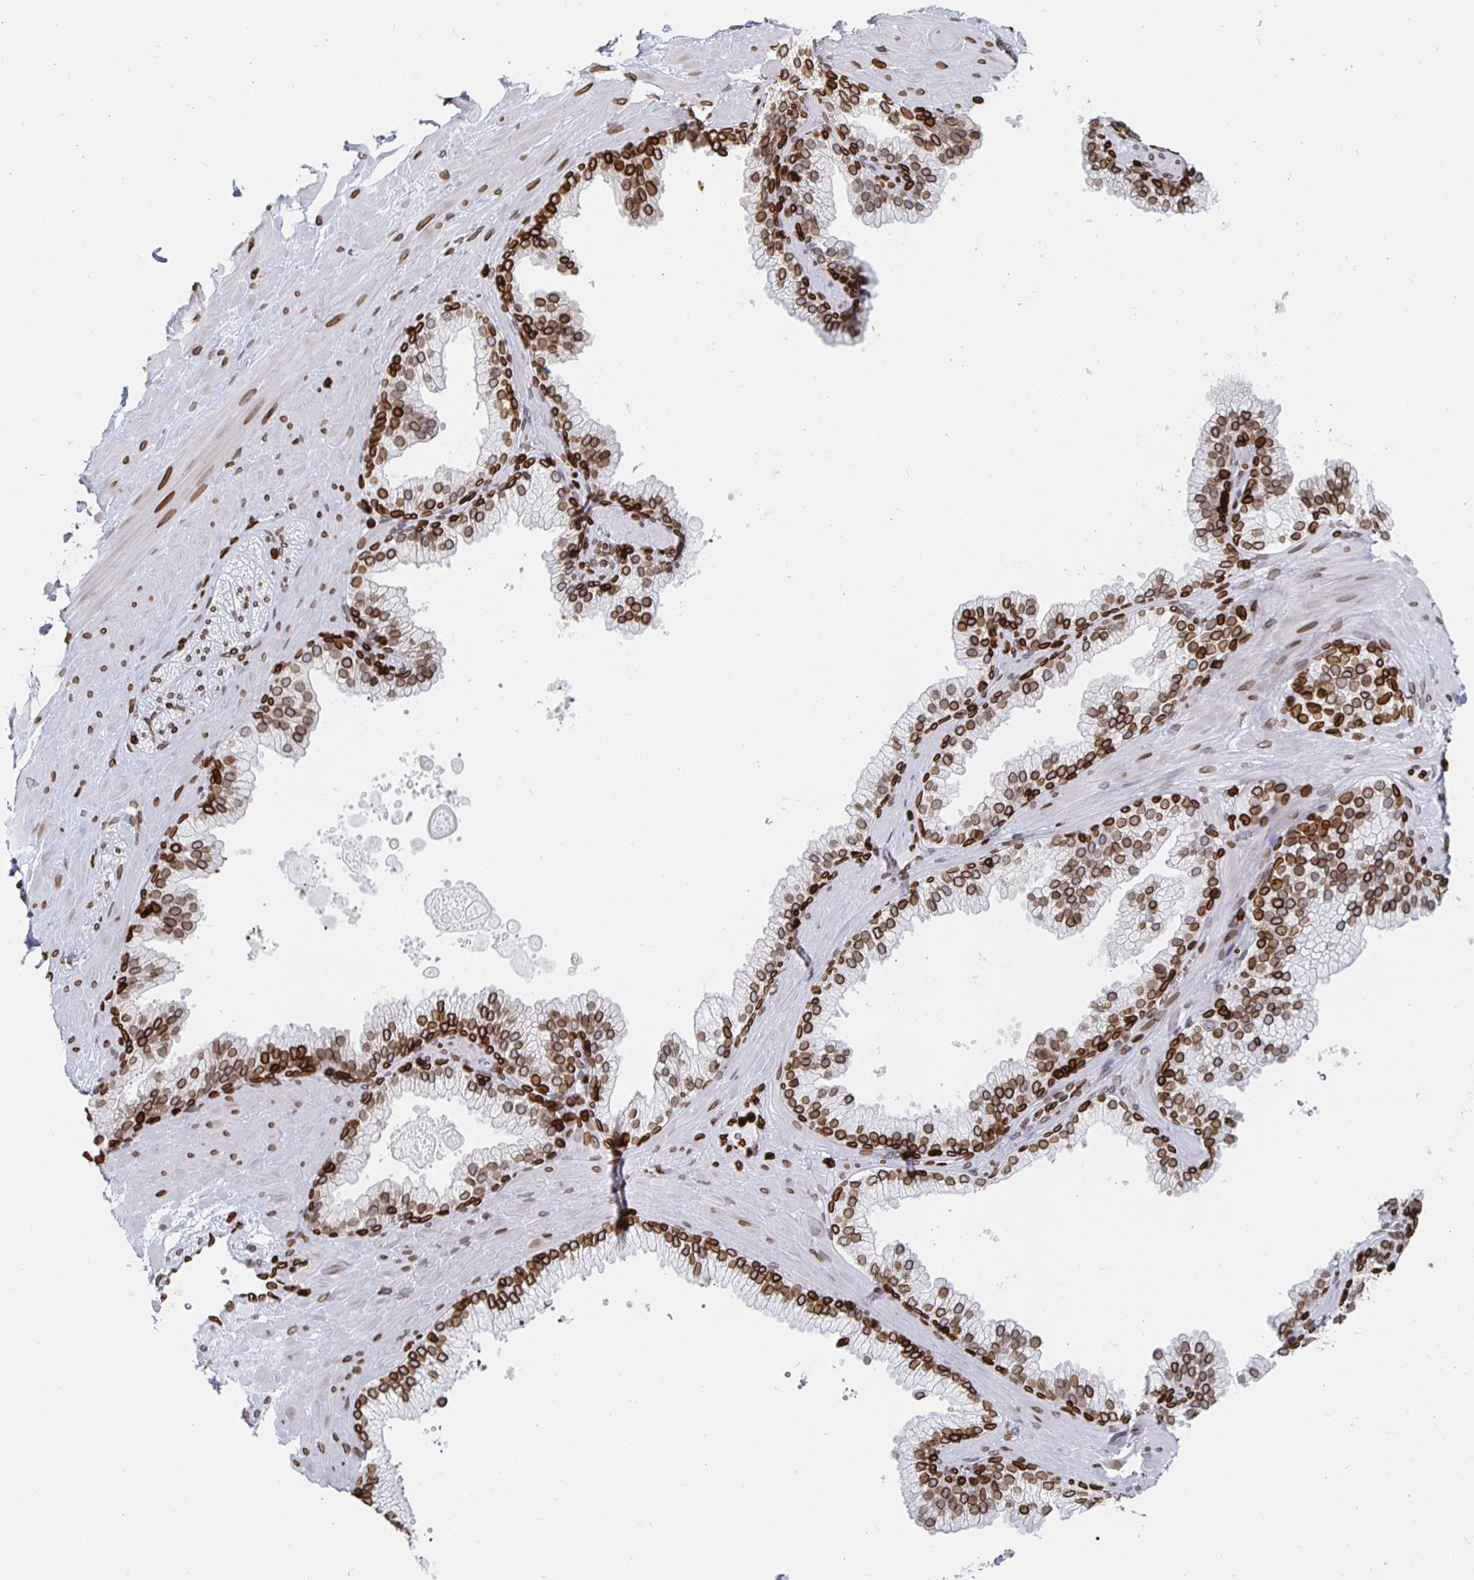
{"staining": {"intensity": "strong", "quantity": ">75%", "location": "cytoplasmic/membranous,nuclear"}, "tissue": "soft tissue", "cell_type": "Fibroblasts", "image_type": "normal", "snomed": [{"axis": "morphology", "description": "Normal tissue, NOS"}, {"axis": "topography", "description": "Prostate"}, {"axis": "topography", "description": "Peripheral nerve tissue"}], "caption": "Immunohistochemistry (IHC) (DAB) staining of benign soft tissue reveals strong cytoplasmic/membranous,nuclear protein expression in about >75% of fibroblasts.", "gene": "LMNB1", "patient": {"sex": "male", "age": 61}}